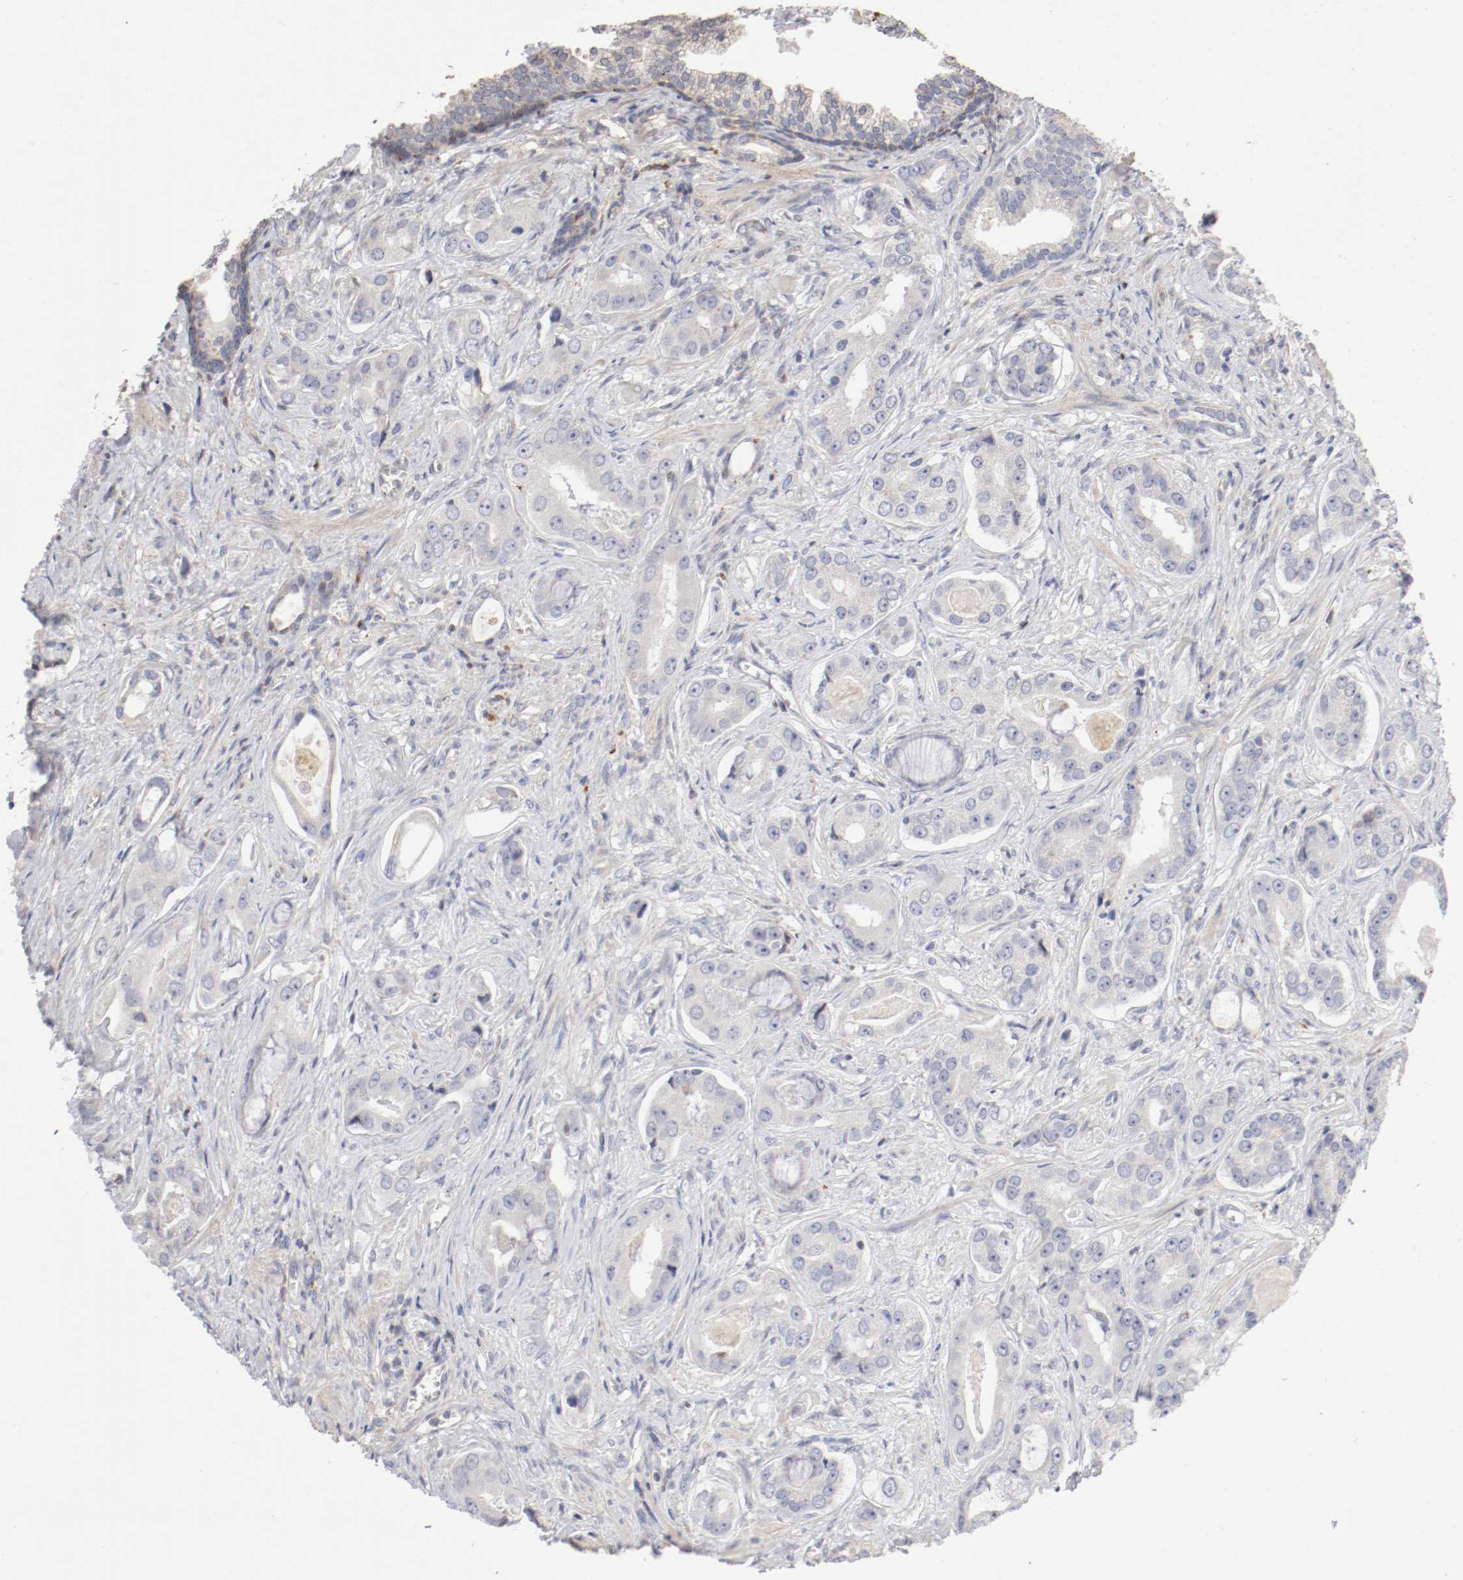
{"staining": {"intensity": "negative", "quantity": "none", "location": "none"}, "tissue": "prostate cancer", "cell_type": "Tumor cells", "image_type": "cancer", "snomed": [{"axis": "morphology", "description": "Adenocarcinoma, Low grade"}, {"axis": "topography", "description": "Prostate"}], "caption": "Immunohistochemistry (IHC) of low-grade adenocarcinoma (prostate) displays no expression in tumor cells.", "gene": "CDK6", "patient": {"sex": "male", "age": 59}}